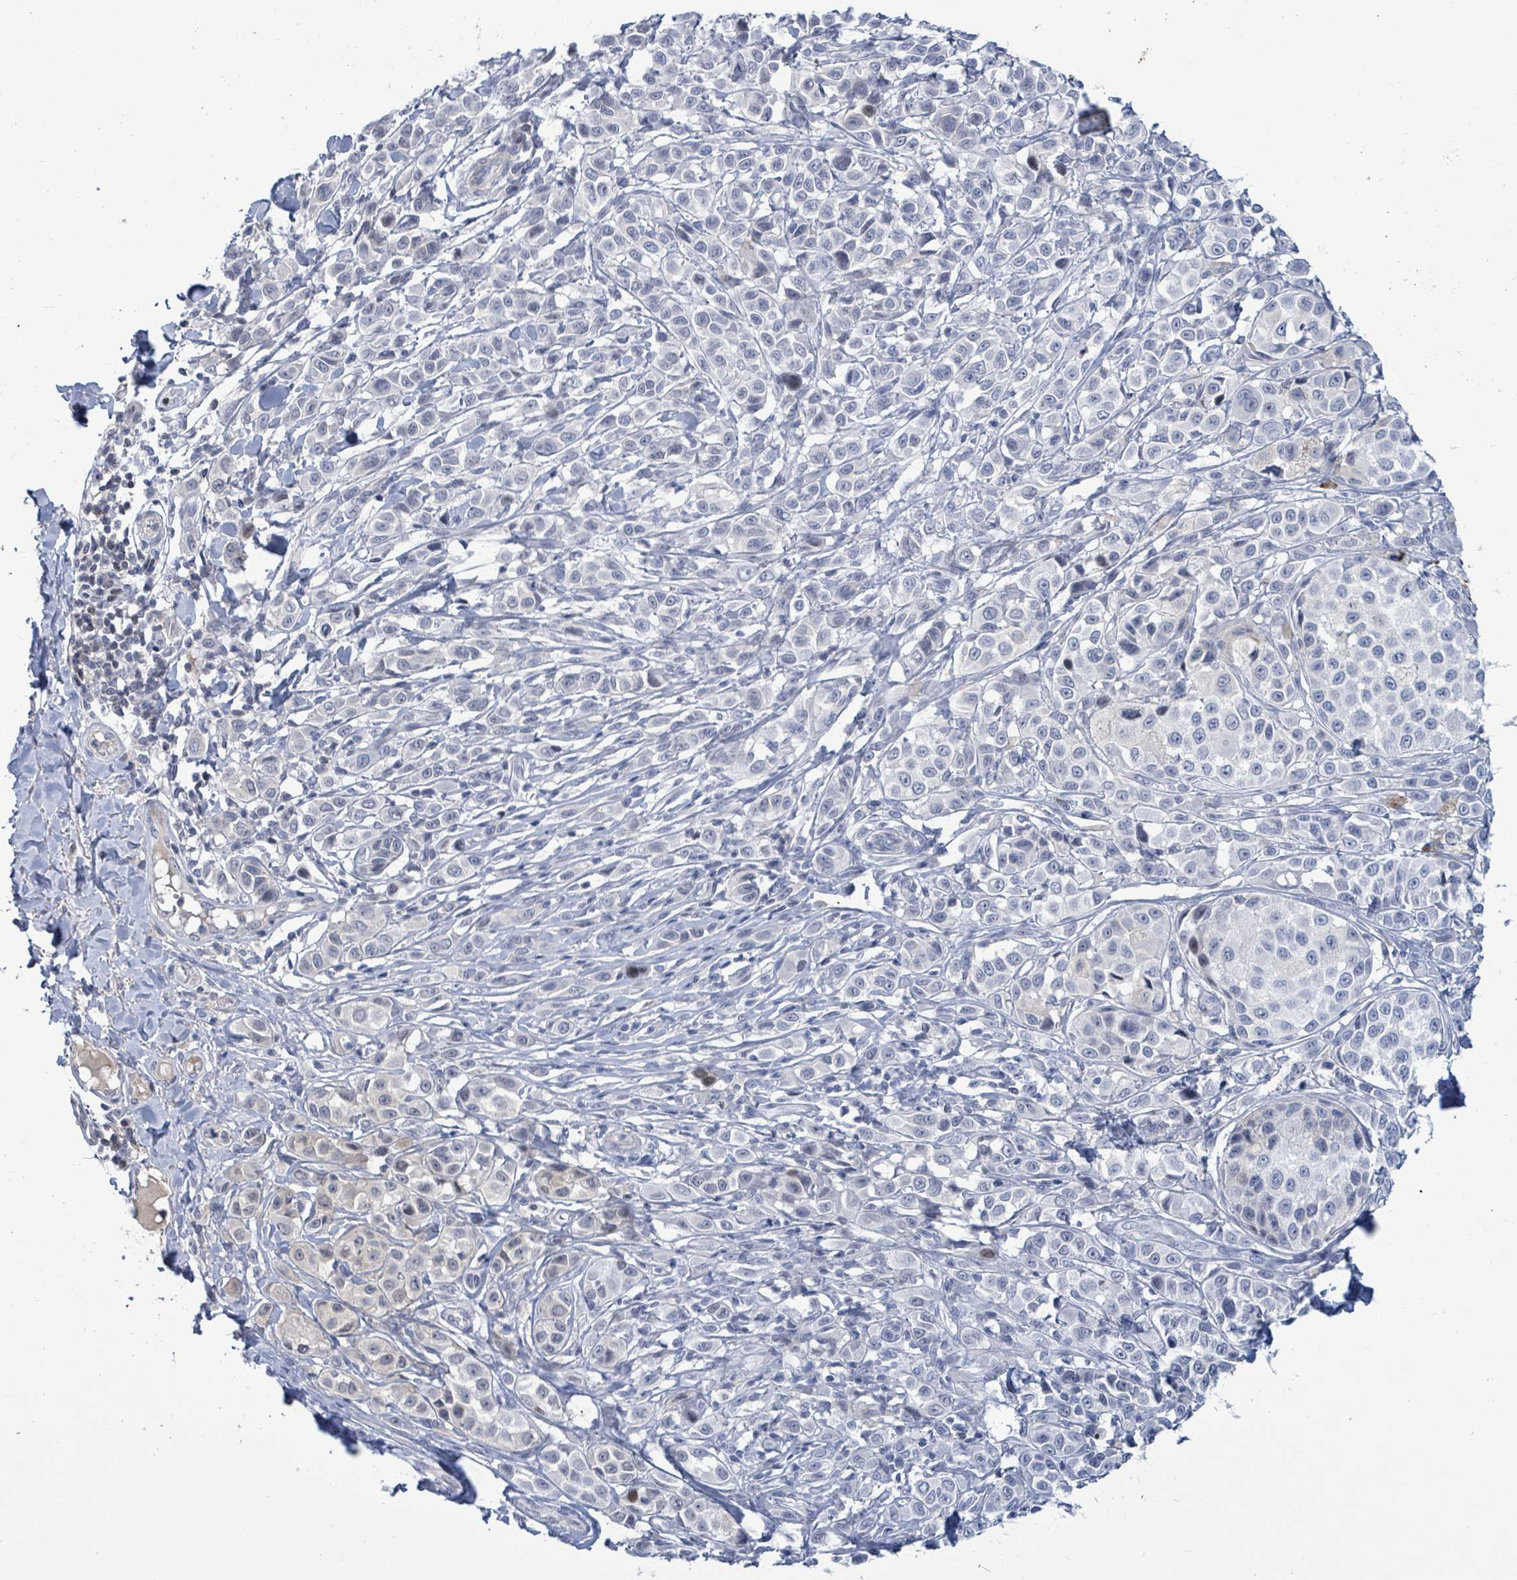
{"staining": {"intensity": "negative", "quantity": "none", "location": "none"}, "tissue": "melanoma", "cell_type": "Tumor cells", "image_type": "cancer", "snomed": [{"axis": "morphology", "description": "Malignant melanoma, NOS"}, {"axis": "topography", "description": "Skin"}], "caption": "Immunohistochemistry (IHC) photomicrograph of neoplastic tissue: malignant melanoma stained with DAB (3,3'-diaminobenzidine) reveals no significant protein expression in tumor cells.", "gene": "NTN3", "patient": {"sex": "male", "age": 39}}